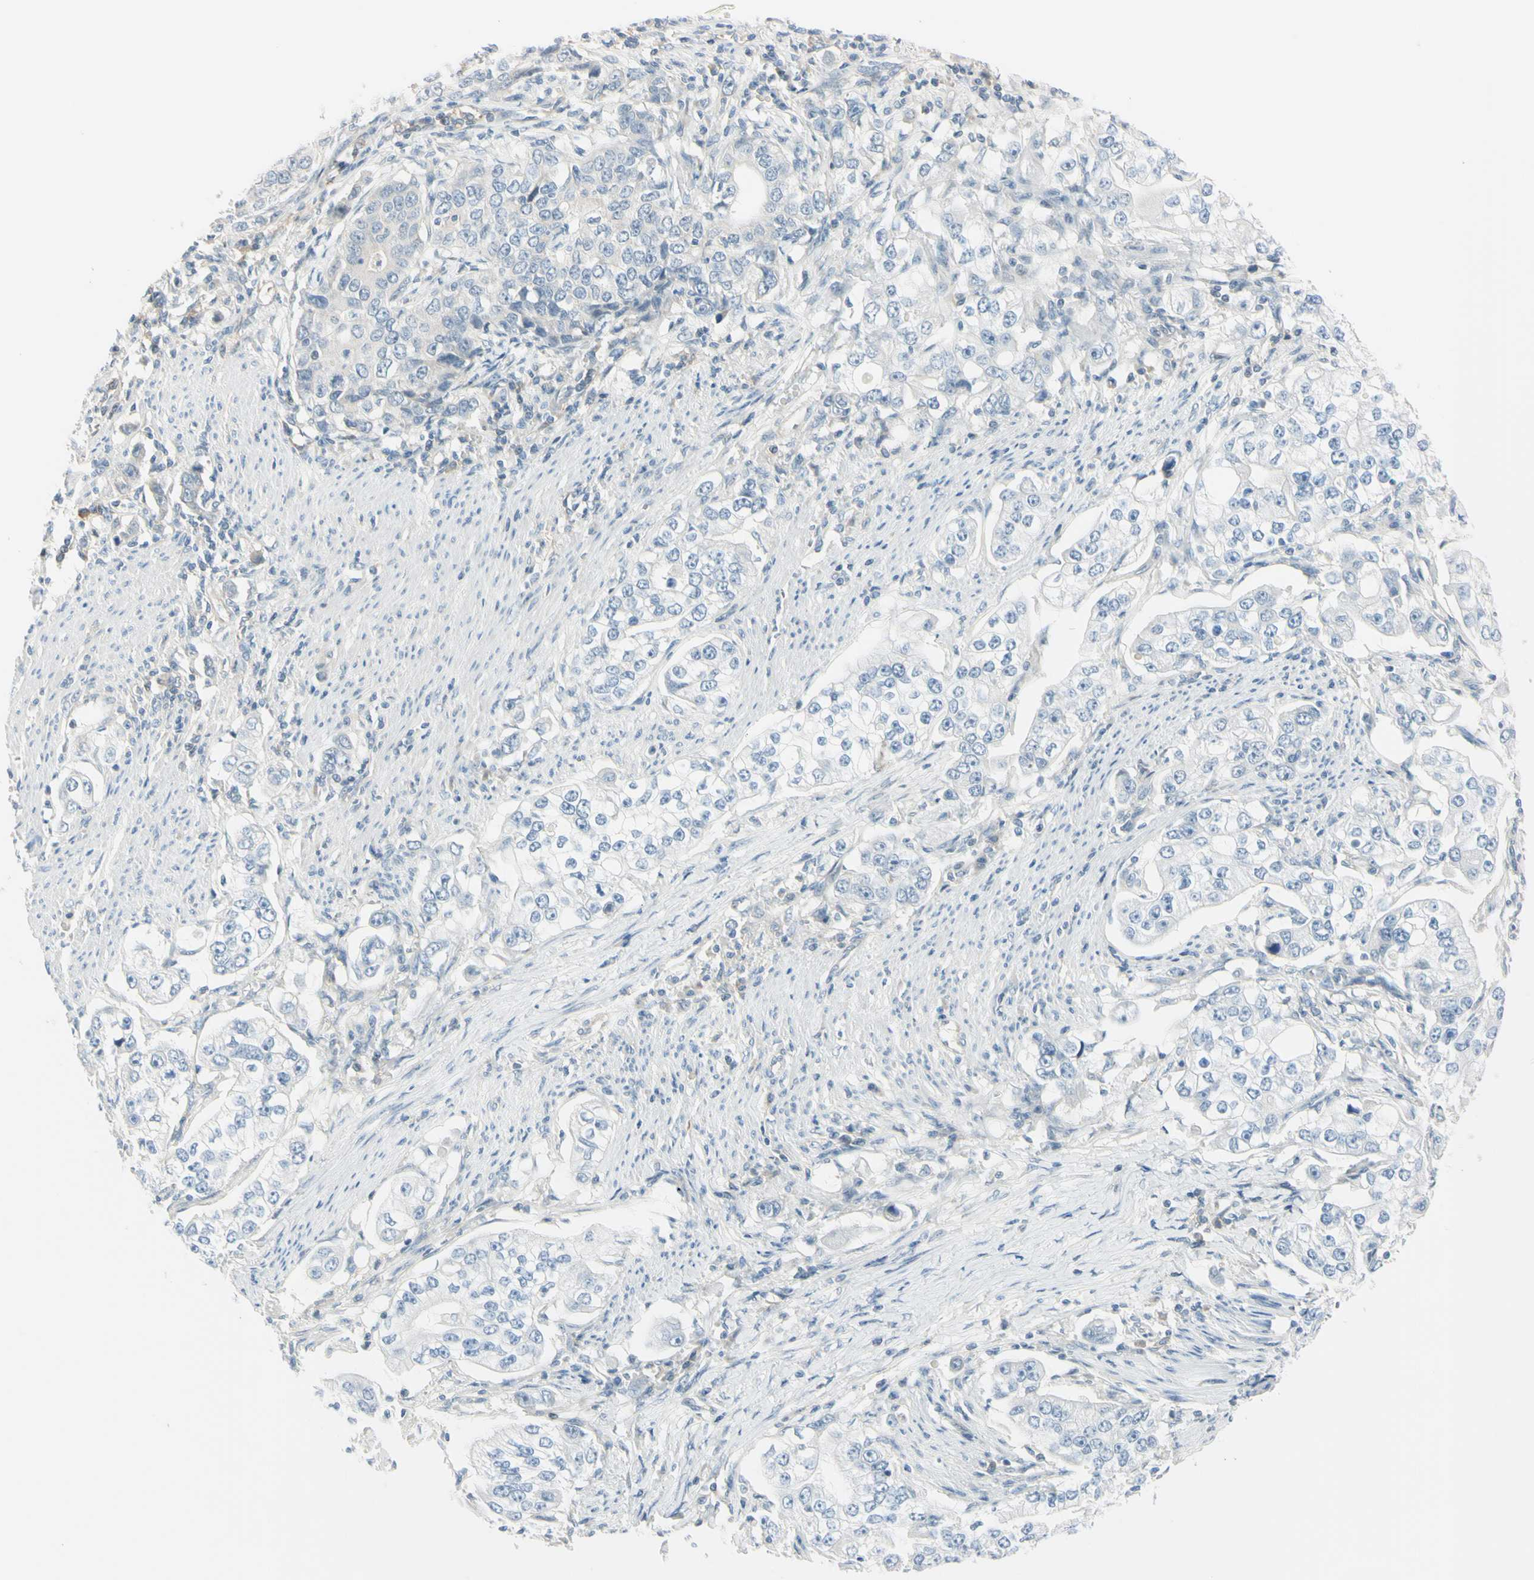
{"staining": {"intensity": "negative", "quantity": "none", "location": "none"}, "tissue": "stomach cancer", "cell_type": "Tumor cells", "image_type": "cancer", "snomed": [{"axis": "morphology", "description": "Adenocarcinoma, NOS"}, {"axis": "topography", "description": "Stomach, lower"}], "caption": "IHC of stomach cancer (adenocarcinoma) displays no staining in tumor cells.", "gene": "ASB9", "patient": {"sex": "female", "age": 72}}